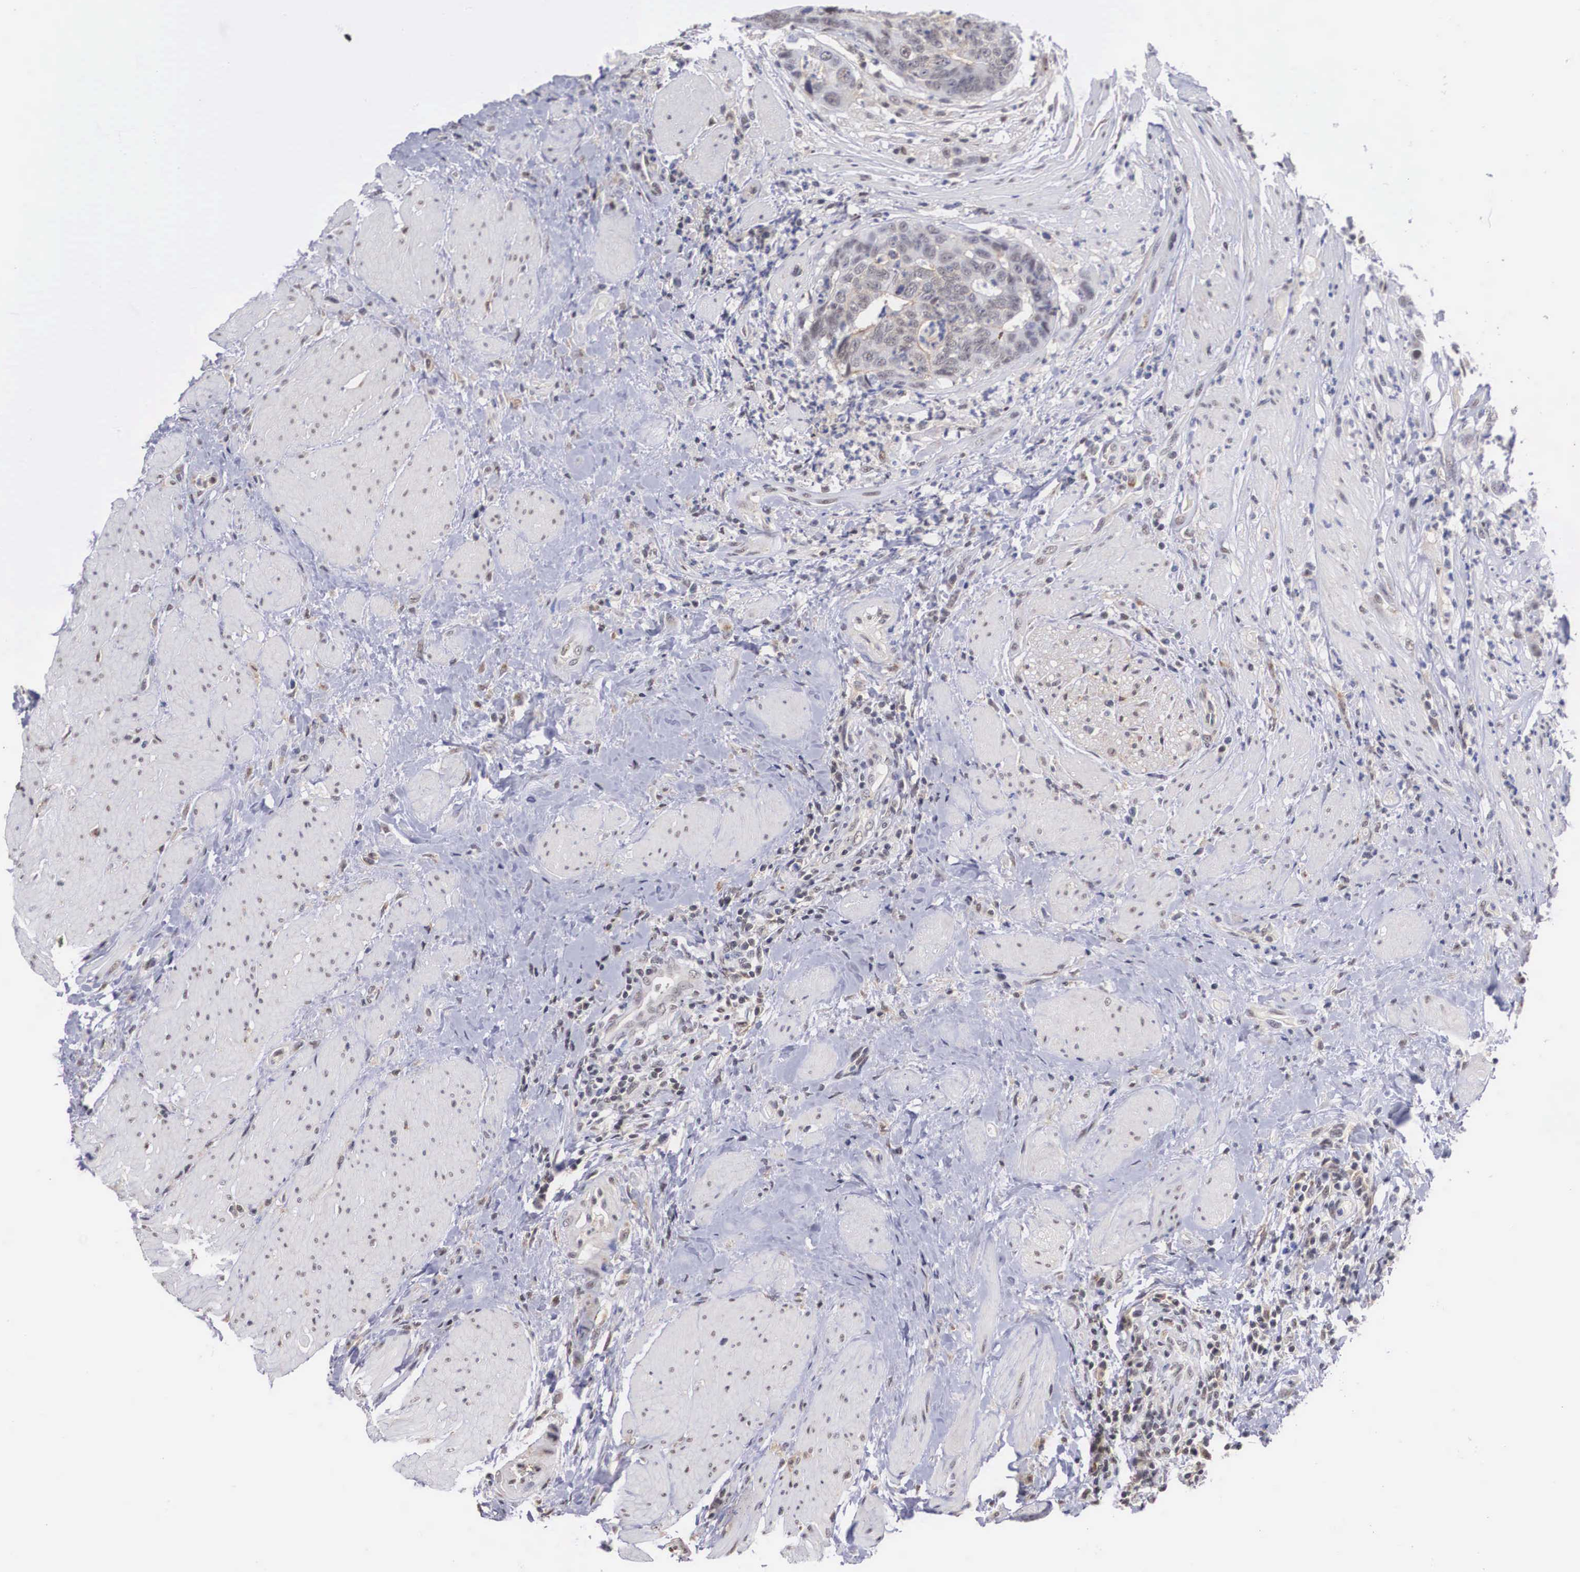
{"staining": {"intensity": "weak", "quantity": "<25%", "location": "cytoplasmic/membranous"}, "tissue": "colorectal cancer", "cell_type": "Tumor cells", "image_type": "cancer", "snomed": [{"axis": "morphology", "description": "Adenocarcinoma, NOS"}, {"axis": "topography", "description": "Rectum"}], "caption": "Protein analysis of colorectal cancer demonstrates no significant expression in tumor cells.", "gene": "NR4A2", "patient": {"sex": "female", "age": 65}}